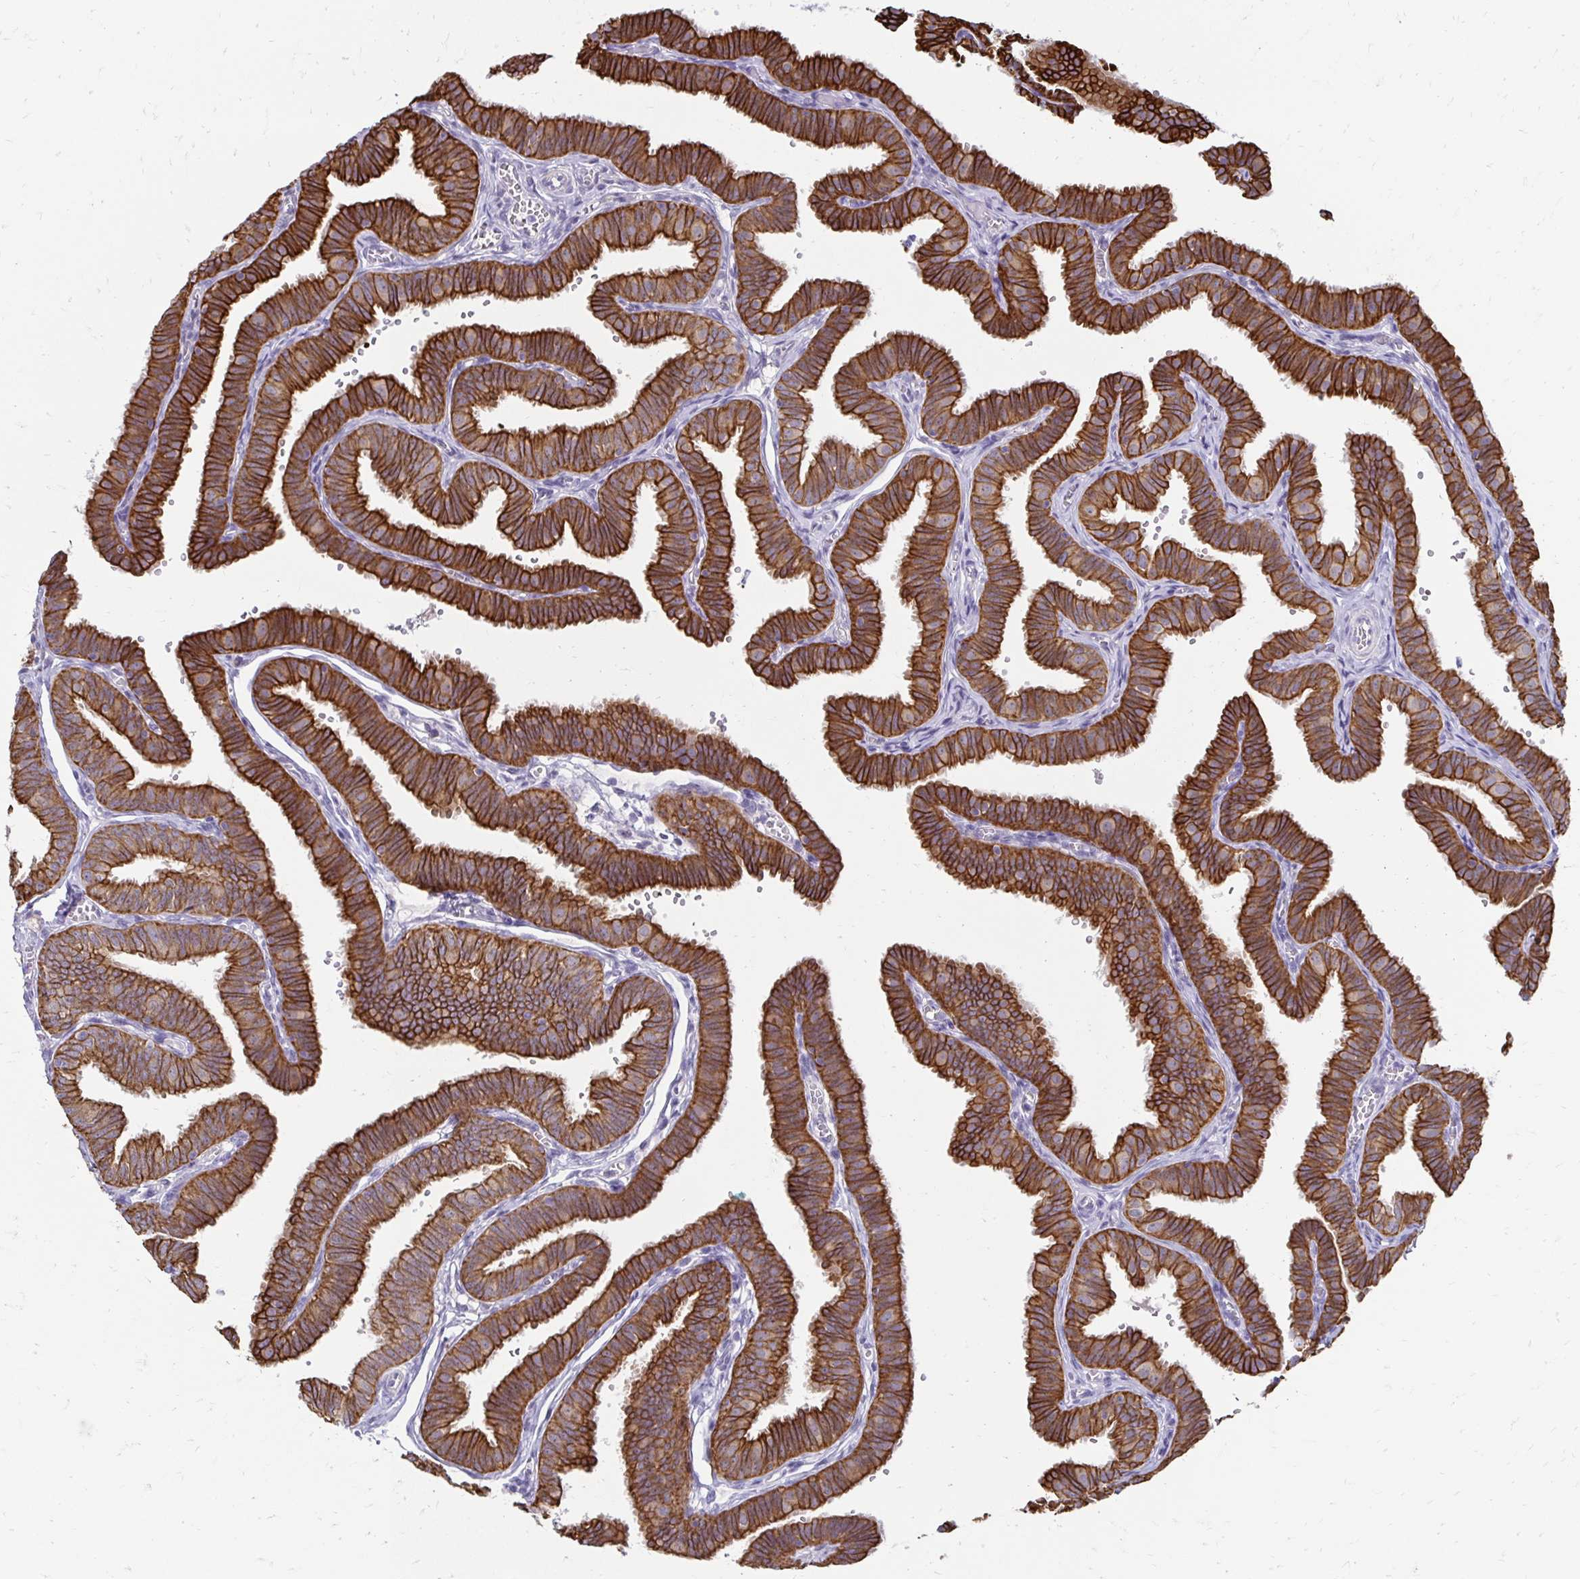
{"staining": {"intensity": "strong", "quantity": ">75%", "location": "cytoplasmic/membranous"}, "tissue": "fallopian tube", "cell_type": "Glandular cells", "image_type": "normal", "snomed": [{"axis": "morphology", "description": "Normal tissue, NOS"}, {"axis": "topography", "description": "Fallopian tube"}], "caption": "Benign fallopian tube shows strong cytoplasmic/membranous expression in approximately >75% of glandular cells, visualized by immunohistochemistry. (Stains: DAB (3,3'-diaminobenzidine) in brown, nuclei in blue, Microscopy: brightfield microscopy at high magnification).", "gene": "C1QTNF2", "patient": {"sex": "female", "age": 25}}